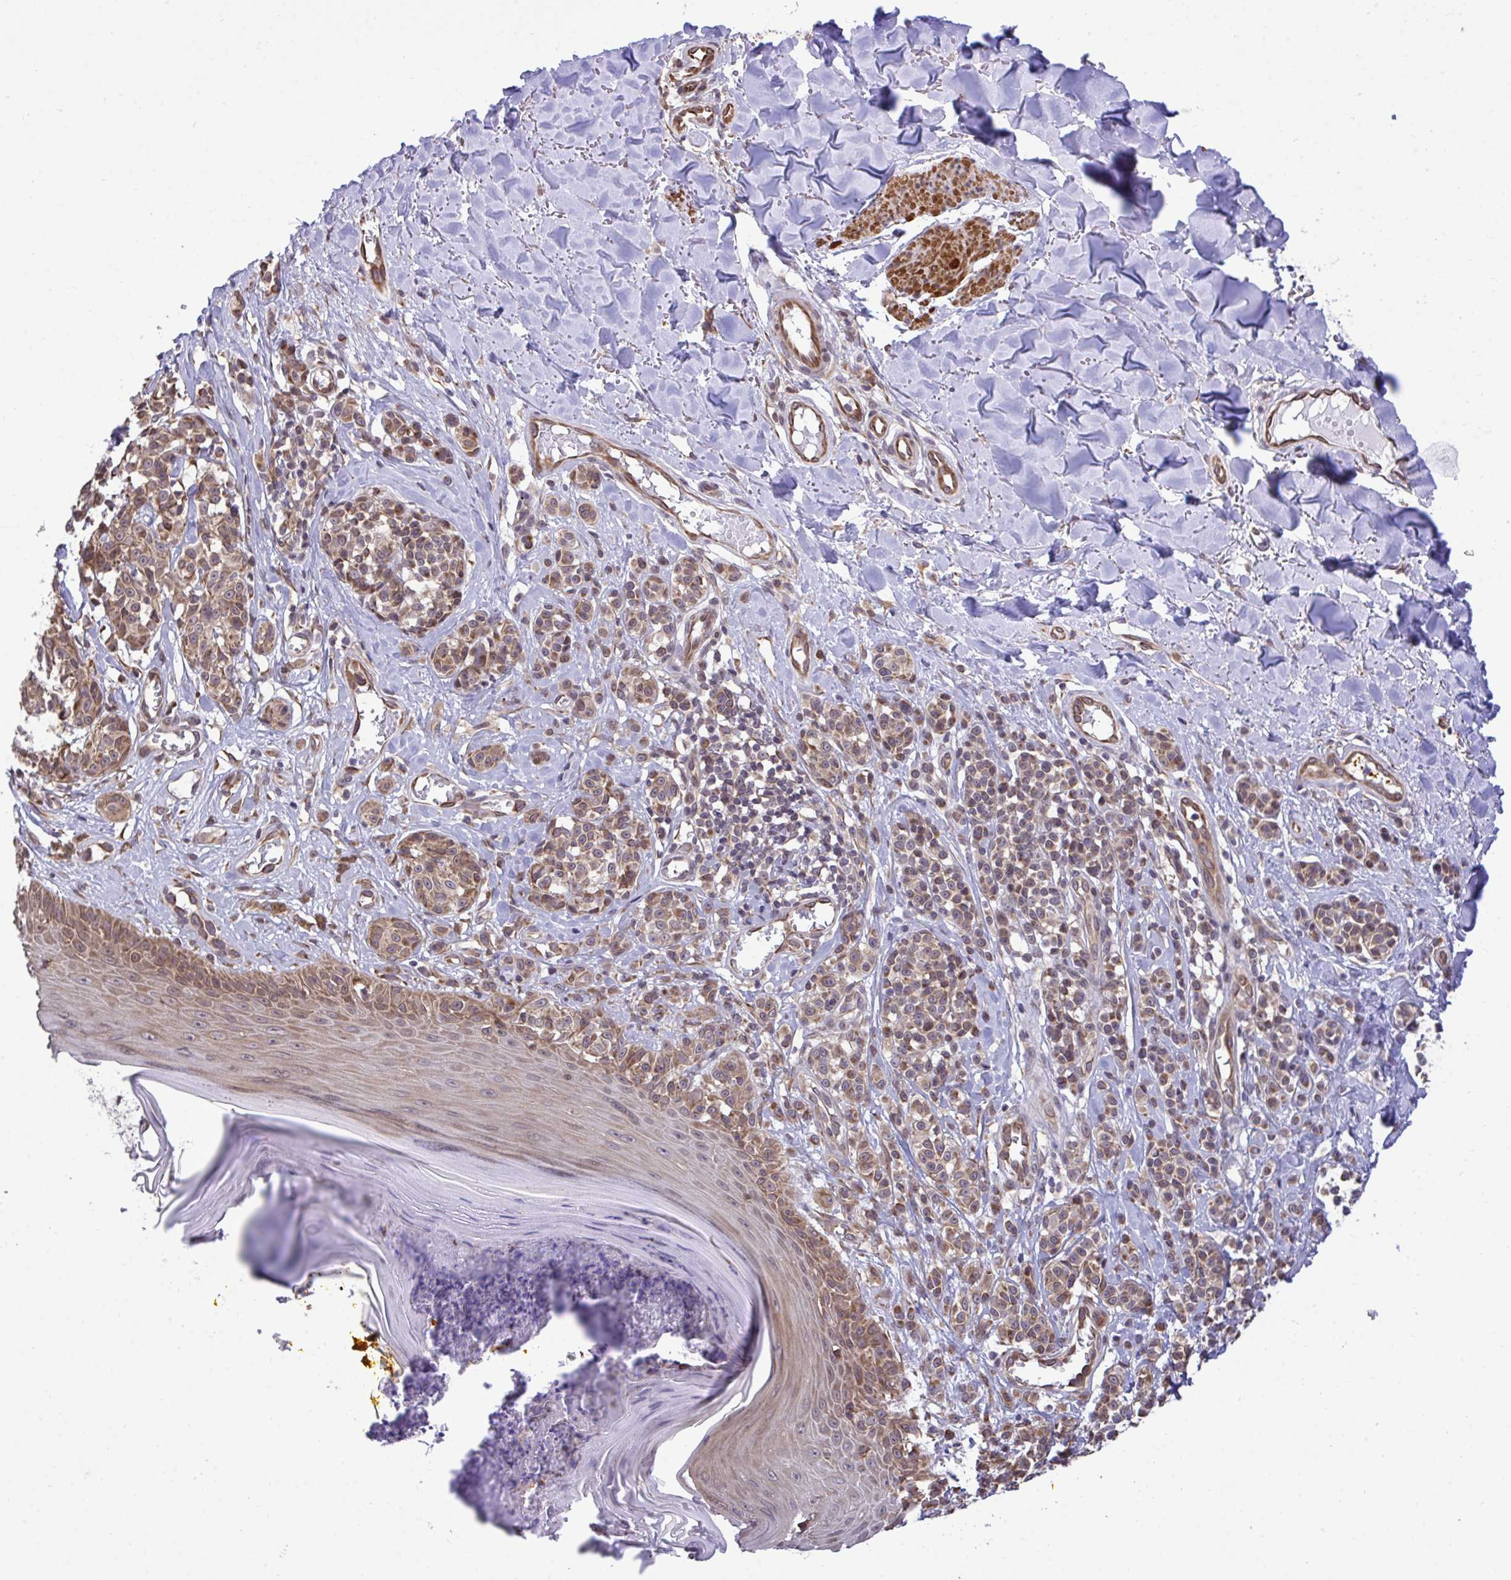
{"staining": {"intensity": "moderate", "quantity": ">75%", "location": "cytoplasmic/membranous,nuclear"}, "tissue": "melanoma", "cell_type": "Tumor cells", "image_type": "cancer", "snomed": [{"axis": "morphology", "description": "Malignant melanoma, NOS"}, {"axis": "topography", "description": "Skin"}], "caption": "Tumor cells reveal medium levels of moderate cytoplasmic/membranous and nuclear expression in approximately >75% of cells in human melanoma. The staining was performed using DAB (3,3'-diaminobenzidine), with brown indicating positive protein expression. Nuclei are stained blue with hematoxylin.", "gene": "RPS15", "patient": {"sex": "male", "age": 74}}